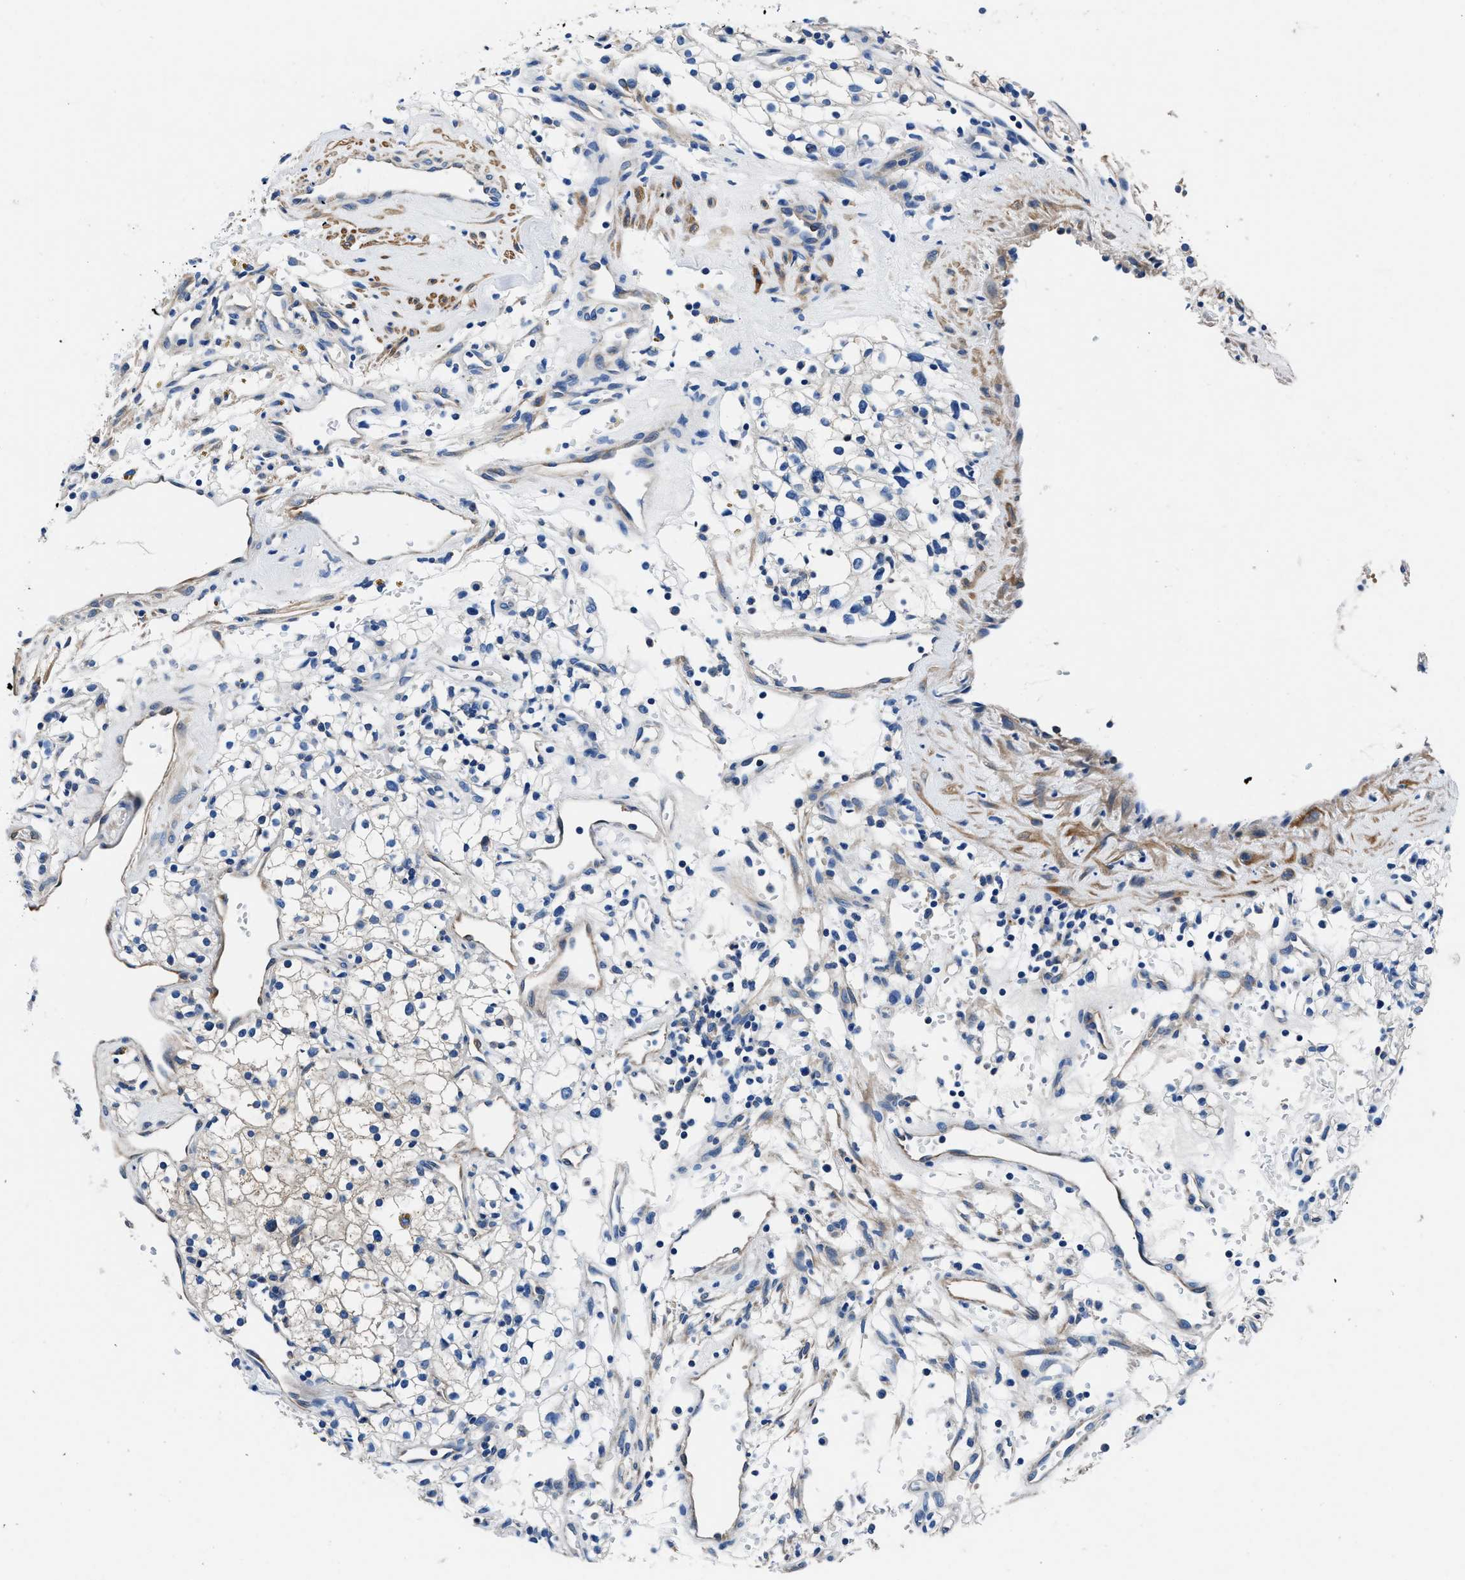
{"staining": {"intensity": "weak", "quantity": "<25%", "location": "cytoplasmic/membranous"}, "tissue": "renal cancer", "cell_type": "Tumor cells", "image_type": "cancer", "snomed": [{"axis": "morphology", "description": "Adenocarcinoma, NOS"}, {"axis": "topography", "description": "Kidney"}], "caption": "Immunohistochemical staining of renal adenocarcinoma displays no significant positivity in tumor cells.", "gene": "NEU1", "patient": {"sex": "male", "age": 59}}